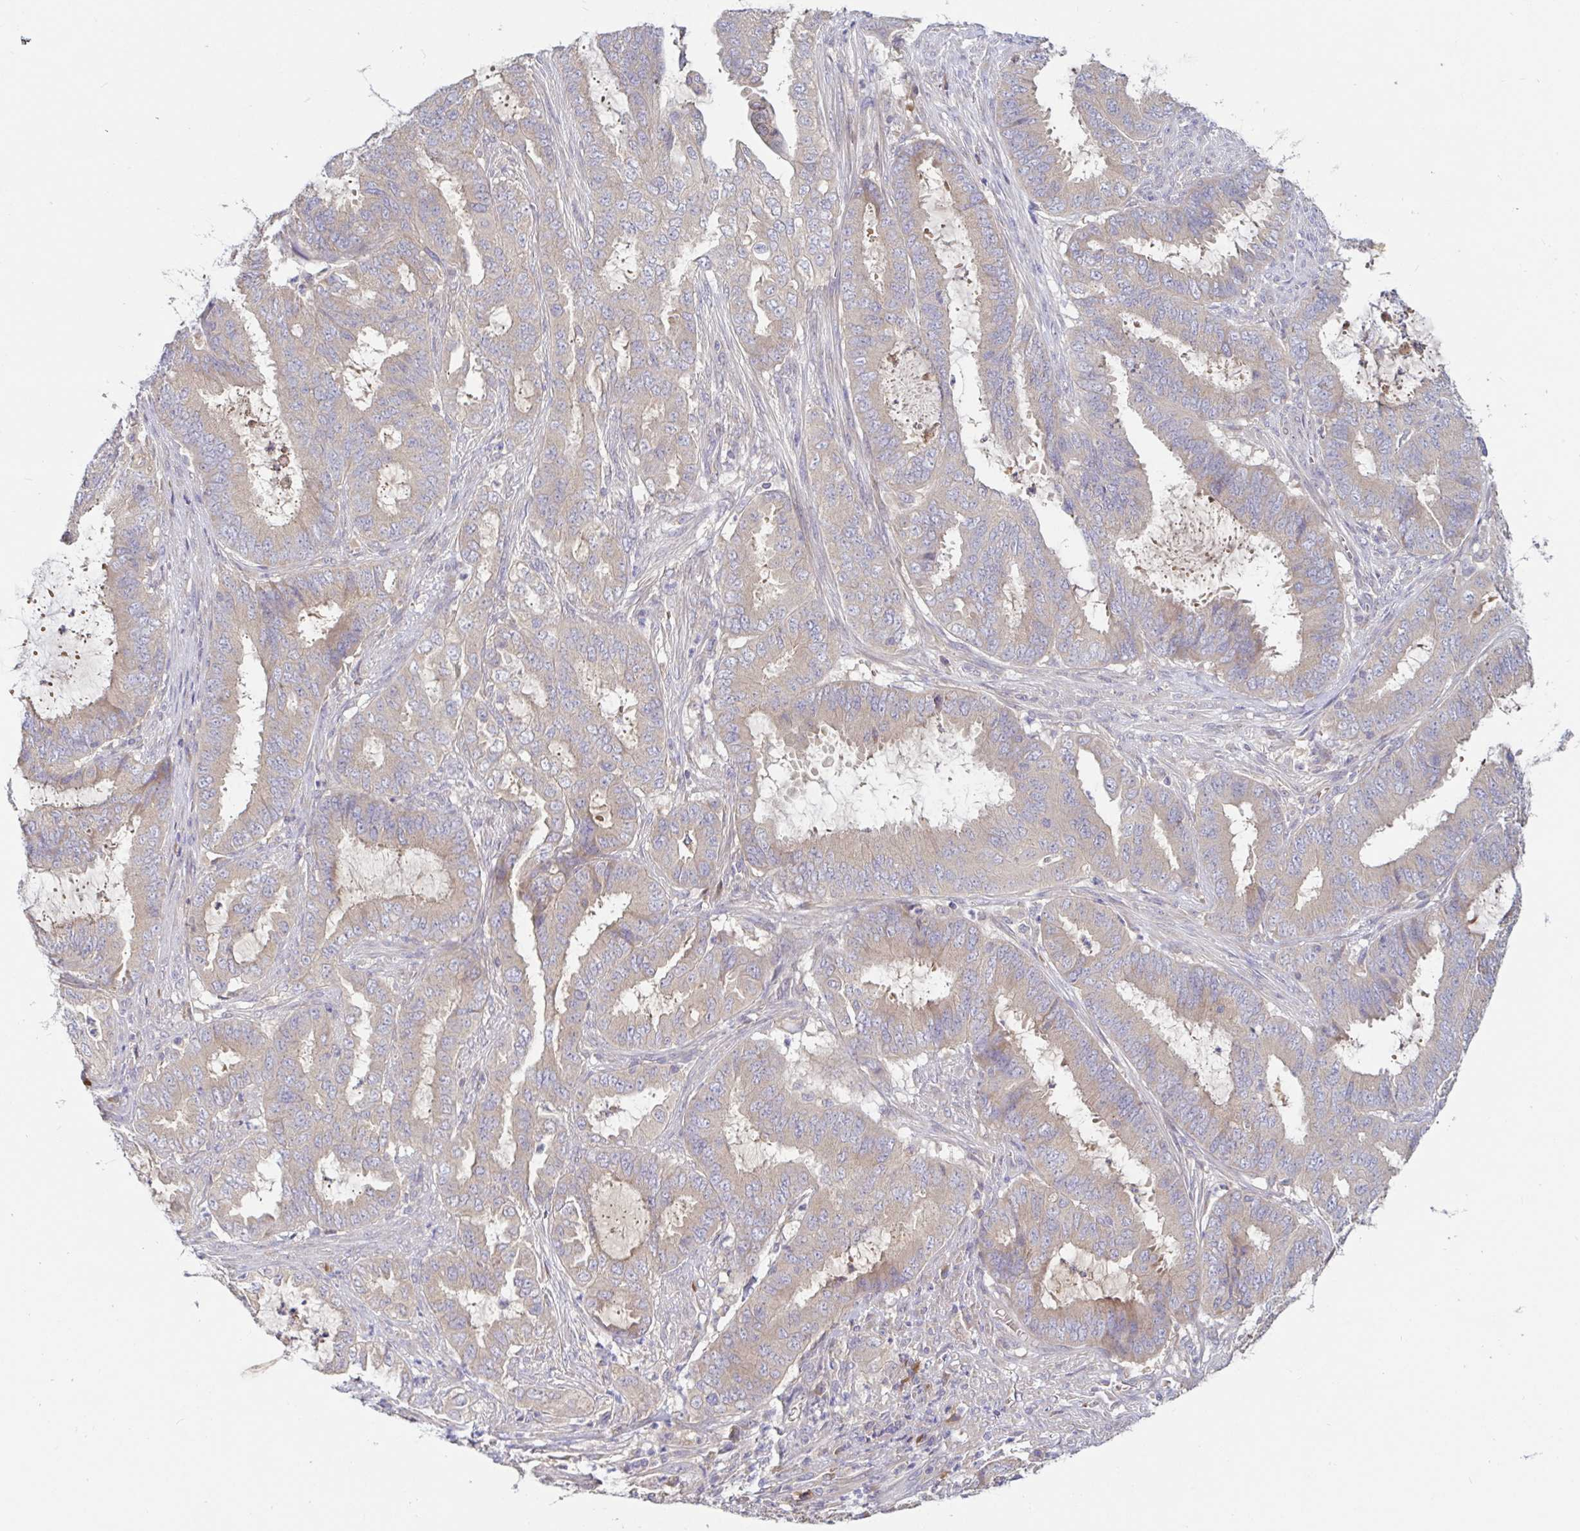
{"staining": {"intensity": "negative", "quantity": "none", "location": "none"}, "tissue": "endometrial cancer", "cell_type": "Tumor cells", "image_type": "cancer", "snomed": [{"axis": "morphology", "description": "Adenocarcinoma, NOS"}, {"axis": "topography", "description": "Endometrium"}], "caption": "High power microscopy photomicrograph of an immunohistochemistry photomicrograph of adenocarcinoma (endometrial), revealing no significant expression in tumor cells.", "gene": "LARP1", "patient": {"sex": "female", "age": 51}}